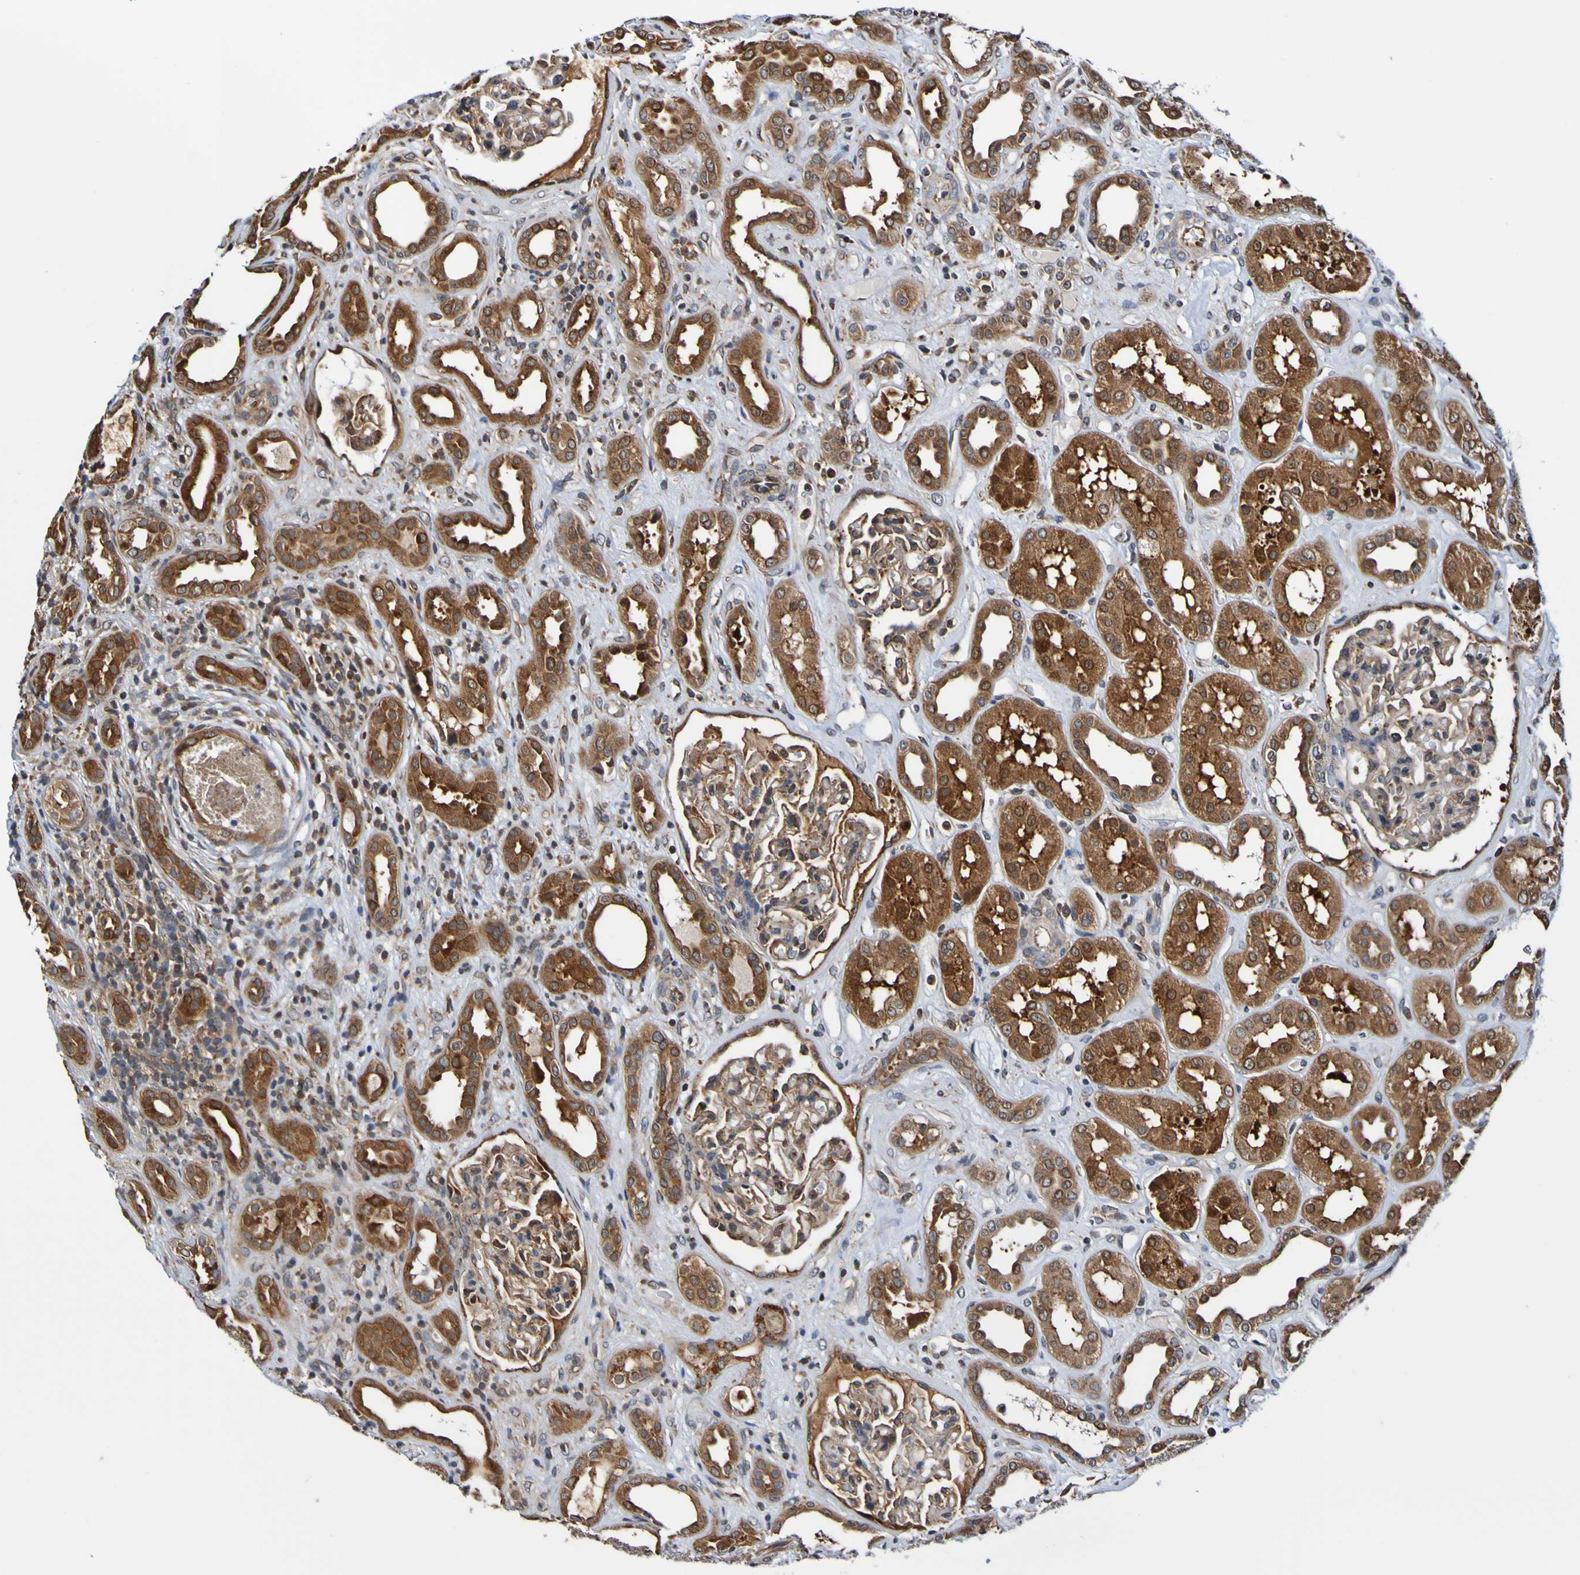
{"staining": {"intensity": "moderate", "quantity": ">75%", "location": "cytoplasmic/membranous"}, "tissue": "kidney", "cell_type": "Cells in glomeruli", "image_type": "normal", "snomed": [{"axis": "morphology", "description": "Normal tissue, NOS"}, {"axis": "topography", "description": "Kidney"}], "caption": "Normal kidney was stained to show a protein in brown. There is medium levels of moderate cytoplasmic/membranous positivity in about >75% of cells in glomeruli. (Brightfield microscopy of DAB IHC at high magnification).", "gene": "AXIN1", "patient": {"sex": "male", "age": 59}}